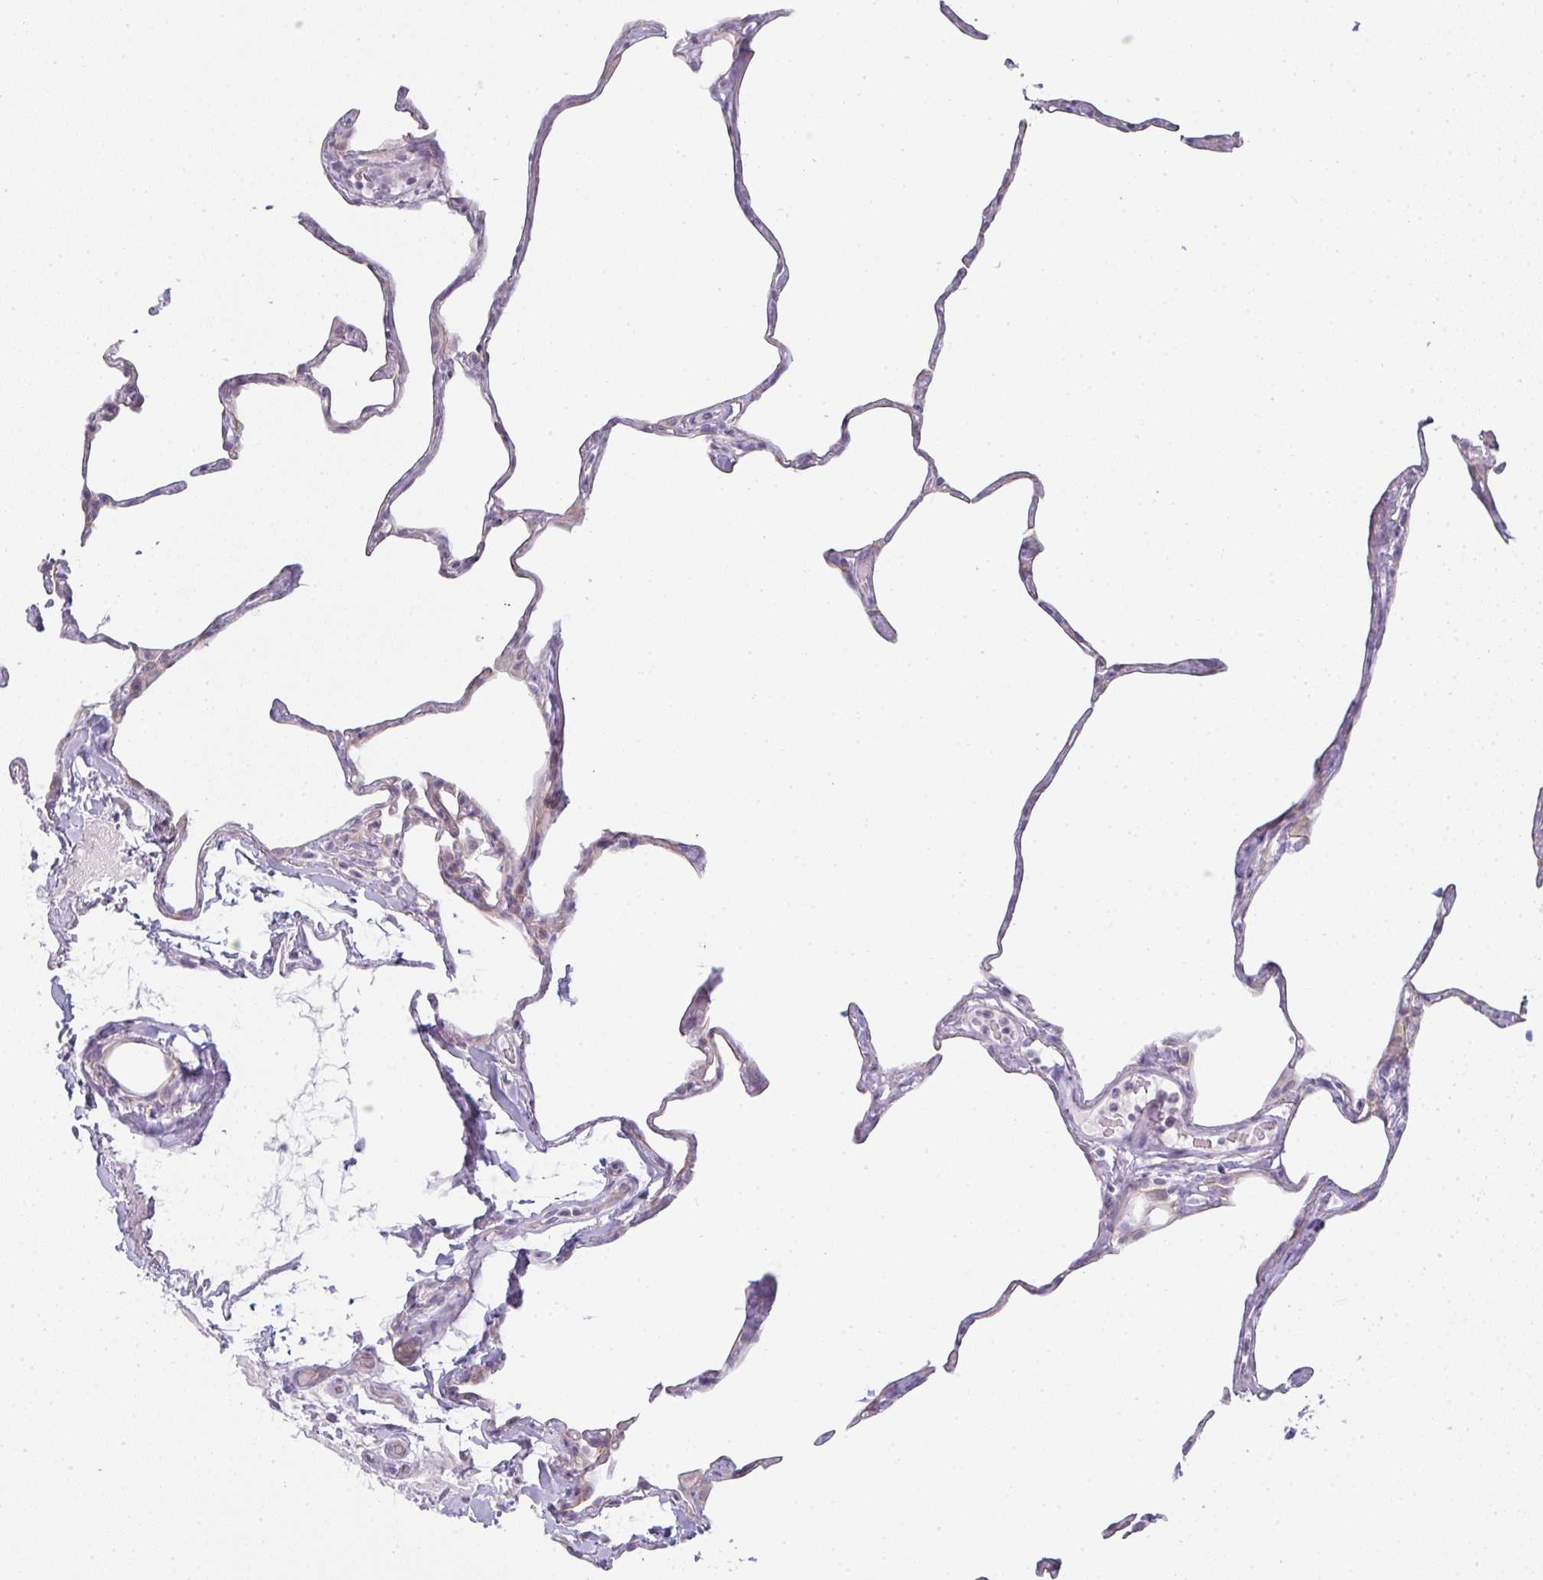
{"staining": {"intensity": "negative", "quantity": "none", "location": "none"}, "tissue": "lung", "cell_type": "Alveolar cells", "image_type": "normal", "snomed": [{"axis": "morphology", "description": "Normal tissue, NOS"}, {"axis": "topography", "description": "Lung"}], "caption": "Alveolar cells show no significant protein positivity in unremarkable lung.", "gene": "SIRPB2", "patient": {"sex": "male", "age": 65}}